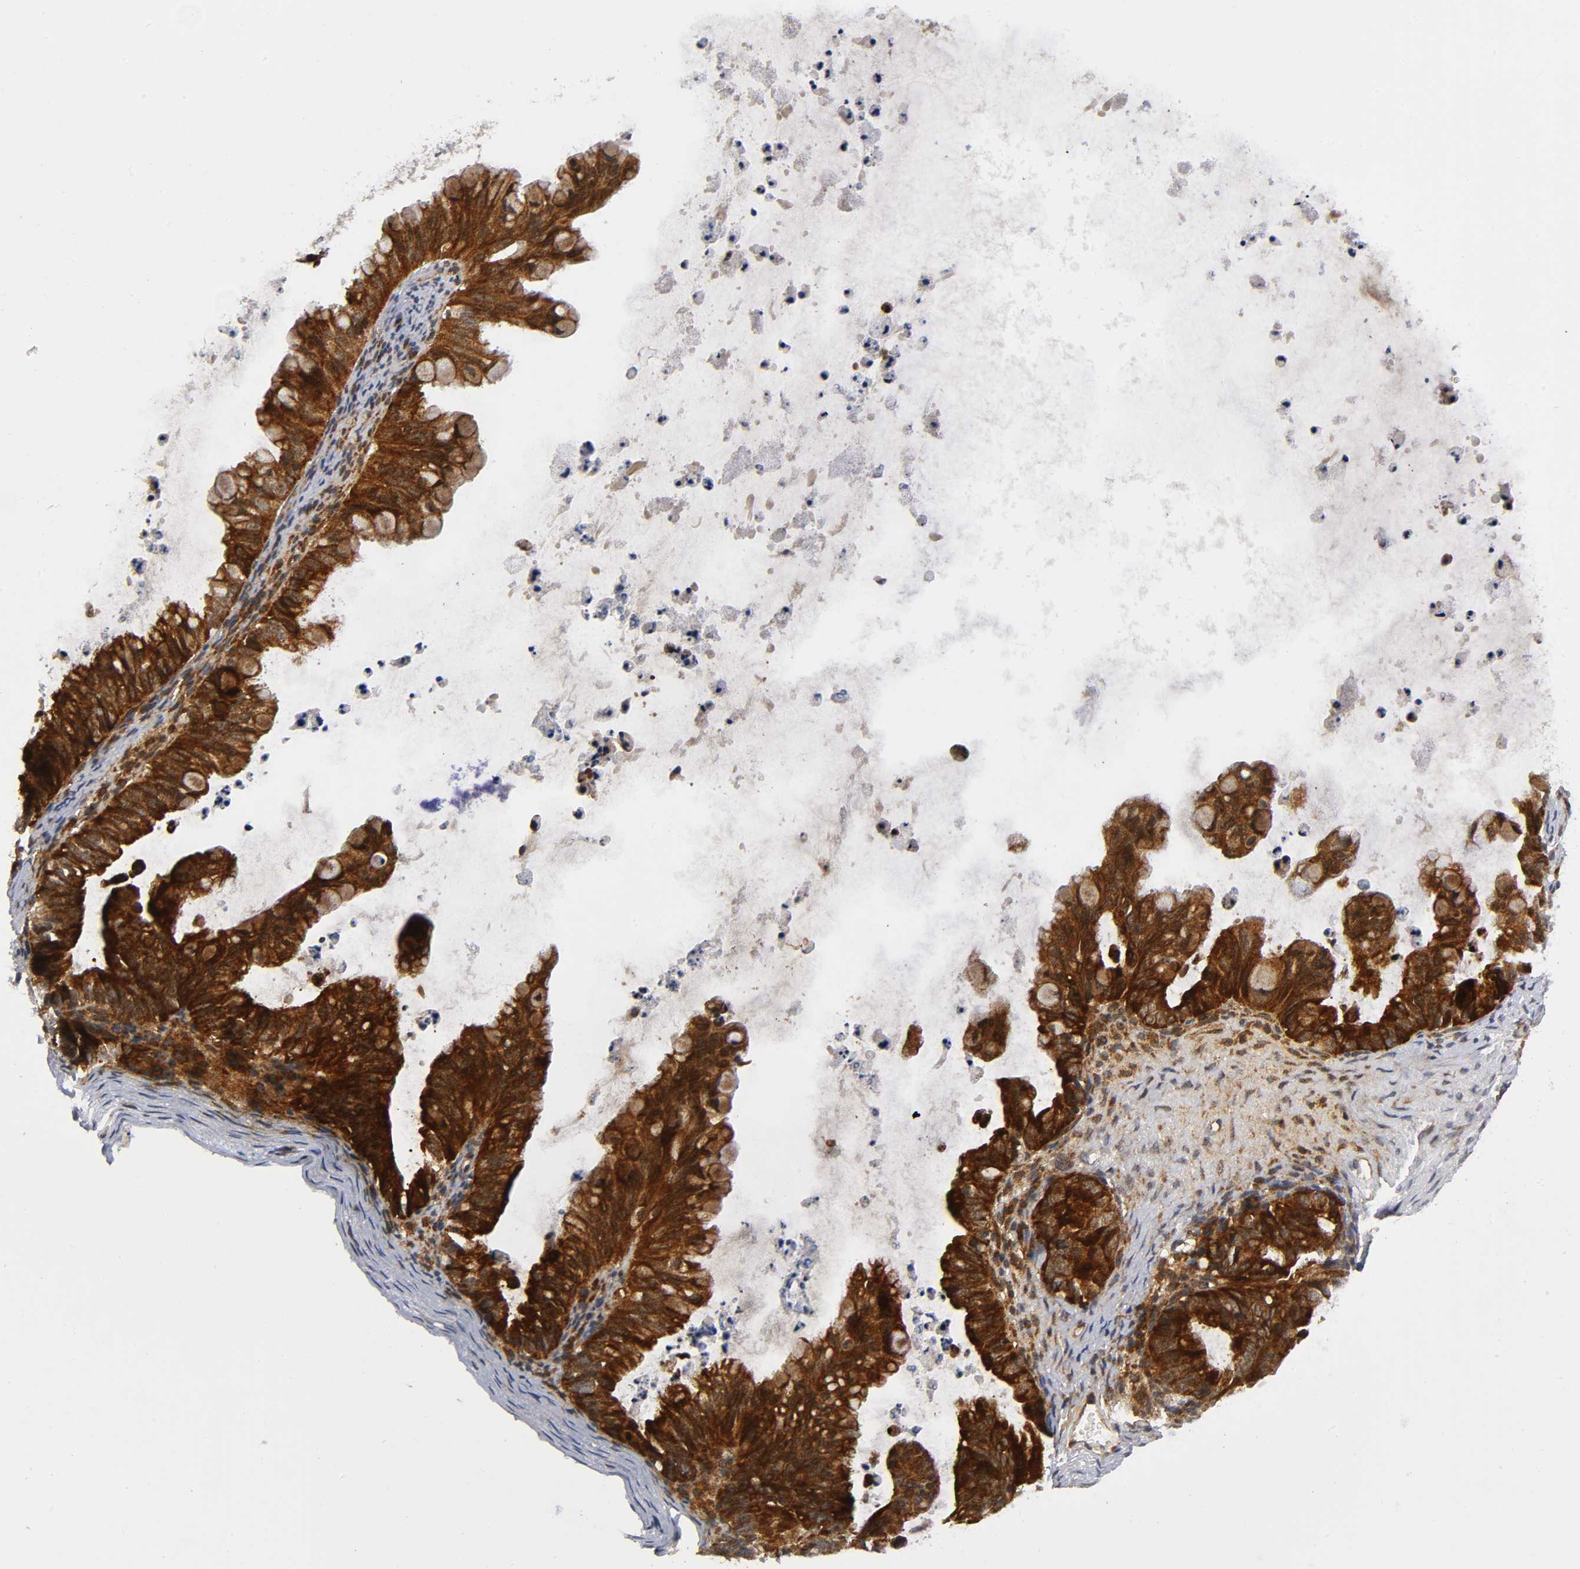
{"staining": {"intensity": "strong", "quantity": ">75%", "location": "cytoplasmic/membranous"}, "tissue": "ovarian cancer", "cell_type": "Tumor cells", "image_type": "cancer", "snomed": [{"axis": "morphology", "description": "Cystadenocarcinoma, mucinous, NOS"}, {"axis": "topography", "description": "Ovary"}], "caption": "IHC (DAB) staining of human ovarian mucinous cystadenocarcinoma reveals strong cytoplasmic/membranous protein positivity in approximately >75% of tumor cells. (DAB = brown stain, brightfield microscopy at high magnification).", "gene": "EIF5", "patient": {"sex": "female", "age": 36}}